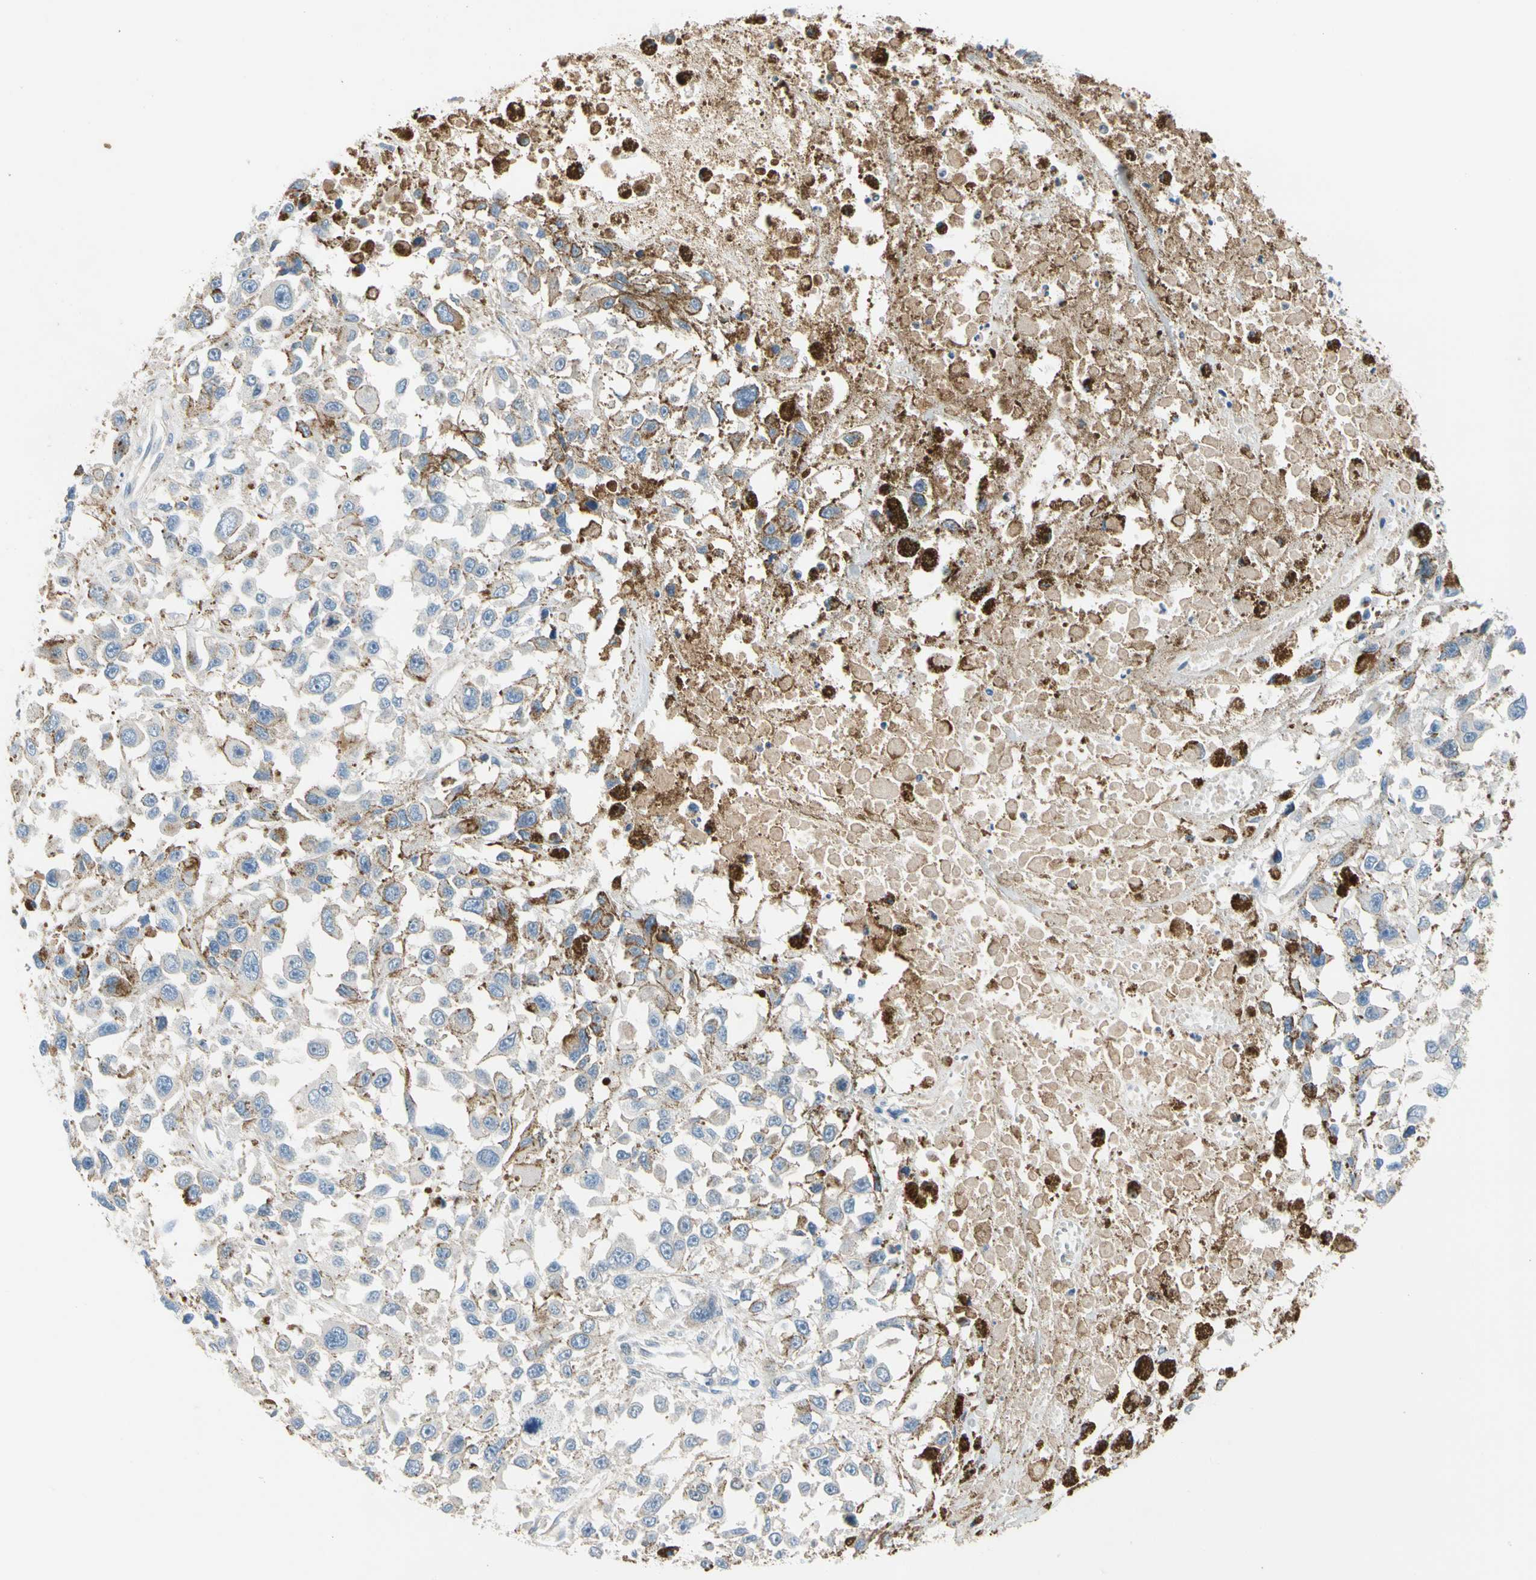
{"staining": {"intensity": "negative", "quantity": "none", "location": "none"}, "tissue": "melanoma", "cell_type": "Tumor cells", "image_type": "cancer", "snomed": [{"axis": "morphology", "description": "Malignant melanoma, Metastatic site"}, {"axis": "topography", "description": "Lymph node"}], "caption": "An immunohistochemistry (IHC) image of malignant melanoma (metastatic site) is shown. There is no staining in tumor cells of malignant melanoma (metastatic site).", "gene": "ENTREP3", "patient": {"sex": "male", "age": 59}}